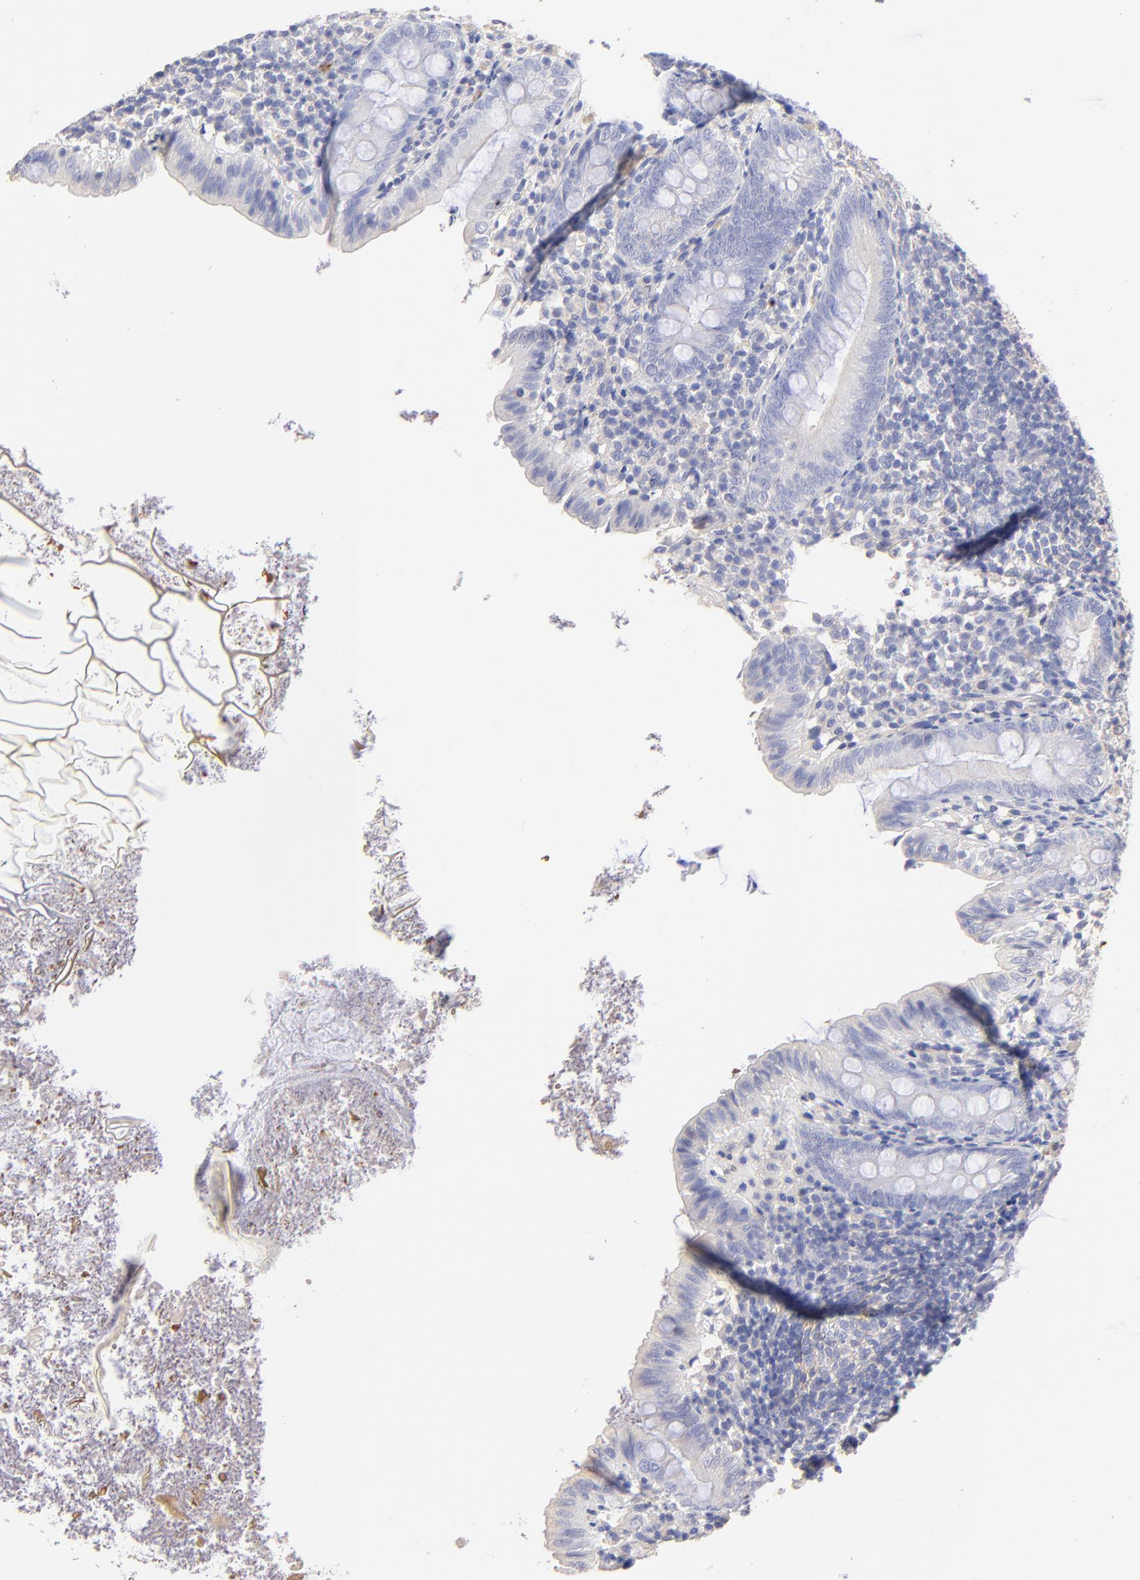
{"staining": {"intensity": "negative", "quantity": "none", "location": "none"}, "tissue": "appendix", "cell_type": "Glandular cells", "image_type": "normal", "snomed": [{"axis": "morphology", "description": "Normal tissue, NOS"}, {"axis": "topography", "description": "Appendix"}], "caption": "Immunohistochemistry (IHC) micrograph of unremarkable human appendix stained for a protein (brown), which exhibits no expression in glandular cells. Brightfield microscopy of immunohistochemistry (IHC) stained with DAB (brown) and hematoxylin (blue), captured at high magnification.", "gene": "ACTRT1", "patient": {"sex": "female", "age": 10}}